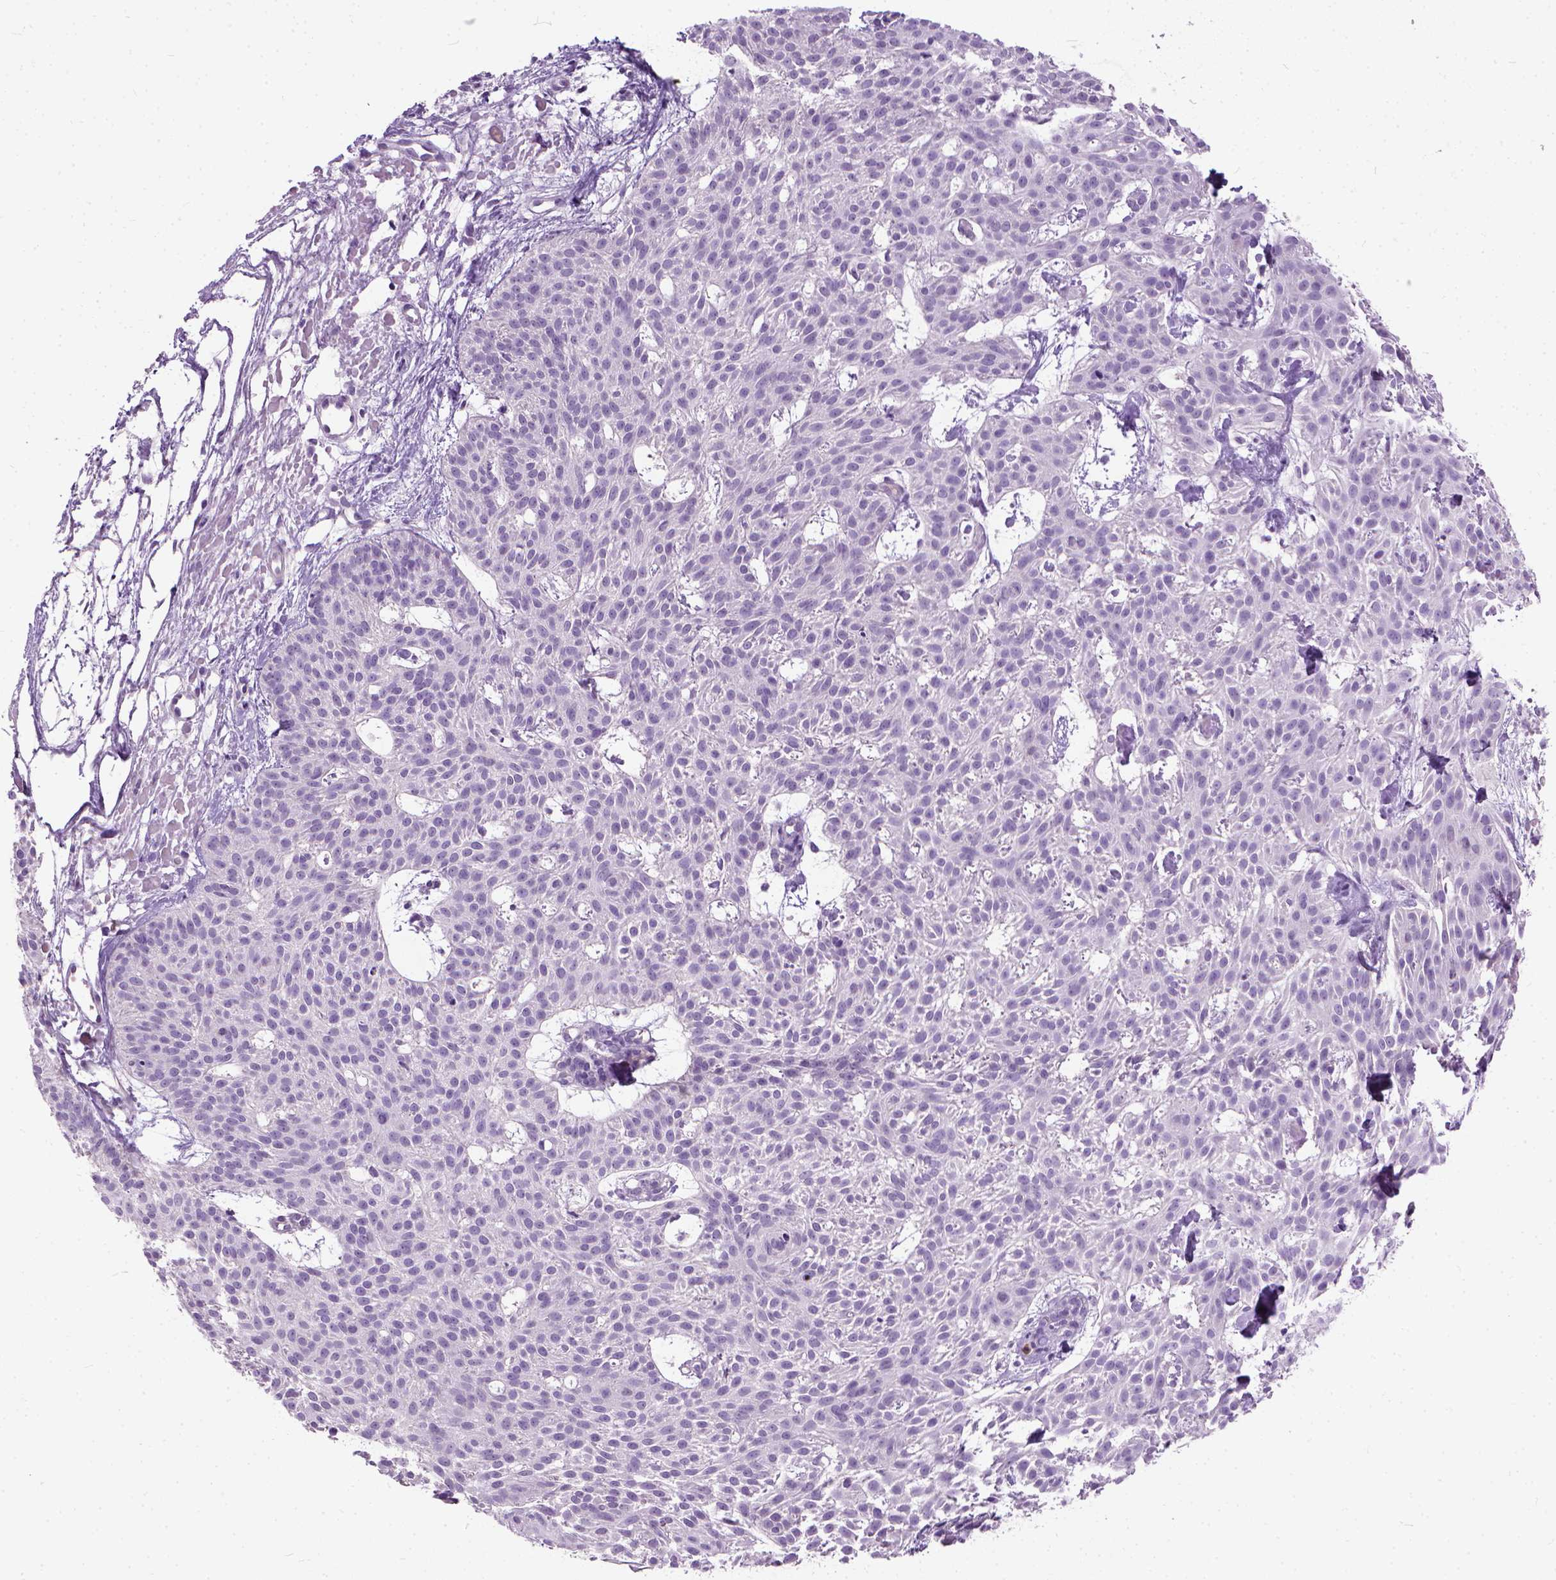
{"staining": {"intensity": "negative", "quantity": "none", "location": "none"}, "tissue": "skin cancer", "cell_type": "Tumor cells", "image_type": "cancer", "snomed": [{"axis": "morphology", "description": "Basal cell carcinoma"}, {"axis": "topography", "description": "Skin"}], "caption": "Tumor cells show no significant protein positivity in basal cell carcinoma (skin).", "gene": "MAPT", "patient": {"sex": "female", "age": 78}}